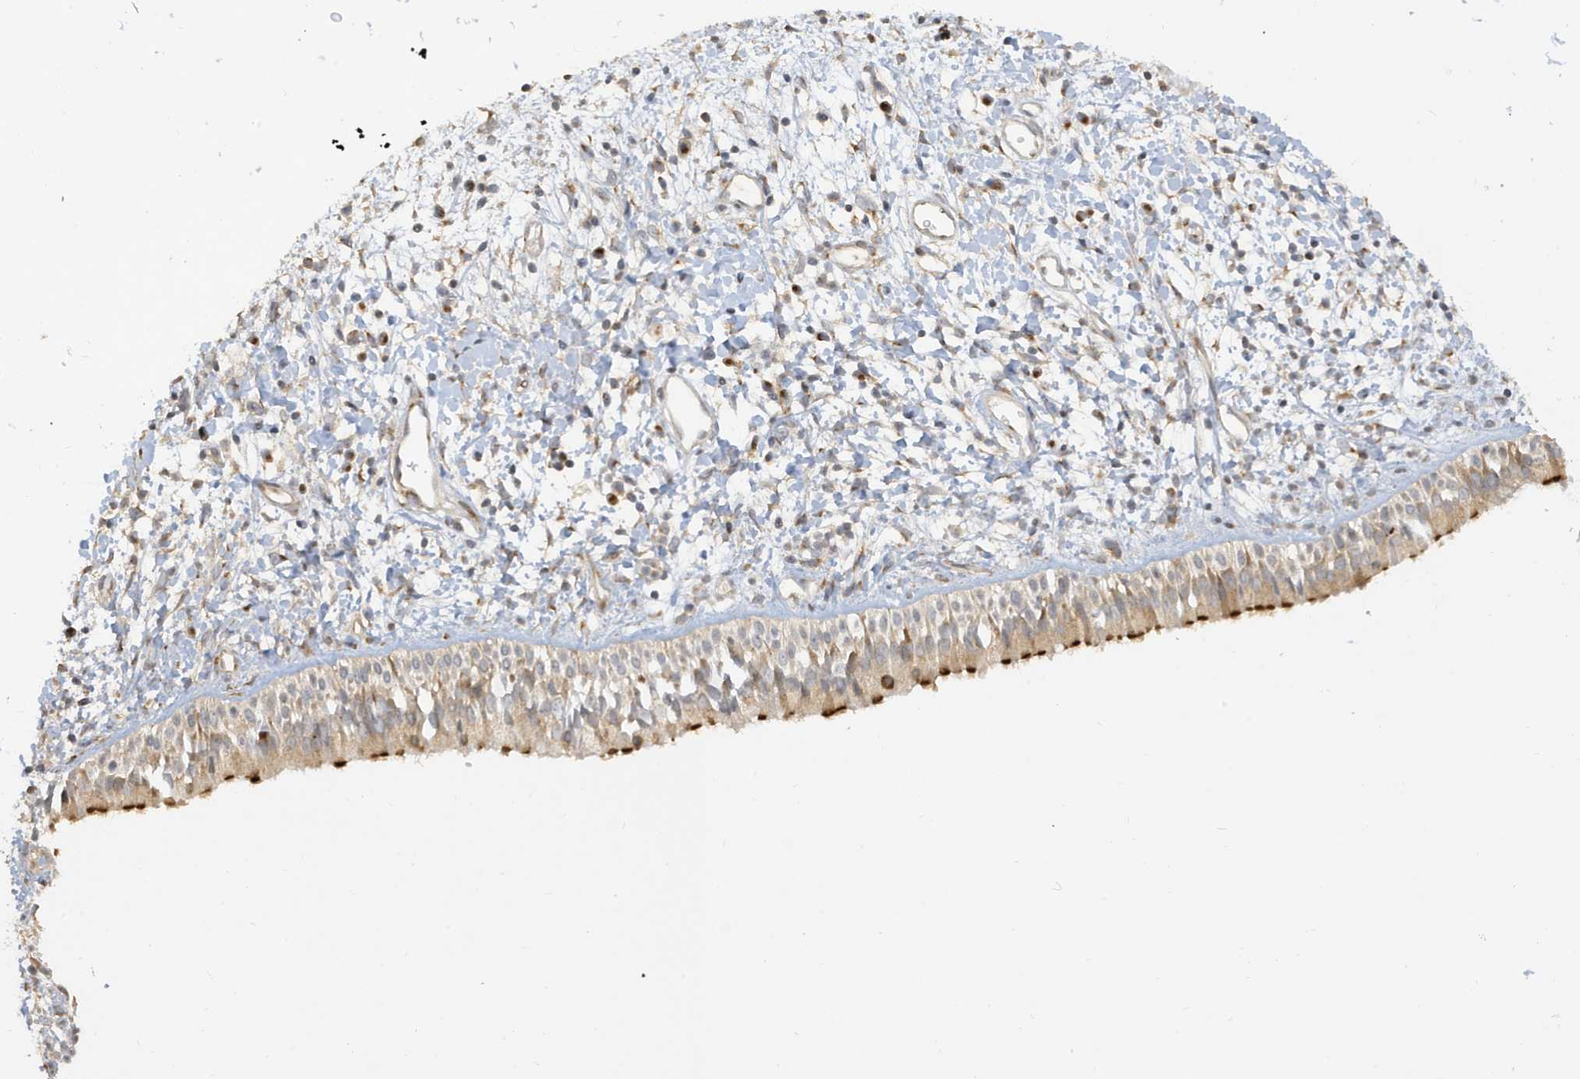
{"staining": {"intensity": "moderate", "quantity": "25%-75%", "location": "cytoplasmic/membranous"}, "tissue": "nasopharynx", "cell_type": "Respiratory epithelial cells", "image_type": "normal", "snomed": [{"axis": "morphology", "description": "Normal tissue, NOS"}, {"axis": "topography", "description": "Nasopharynx"}], "caption": "The photomicrograph displays staining of normal nasopharynx, revealing moderate cytoplasmic/membranous protein staining (brown color) within respiratory epithelial cells.", "gene": "TAB3", "patient": {"sex": "male", "age": 22}}